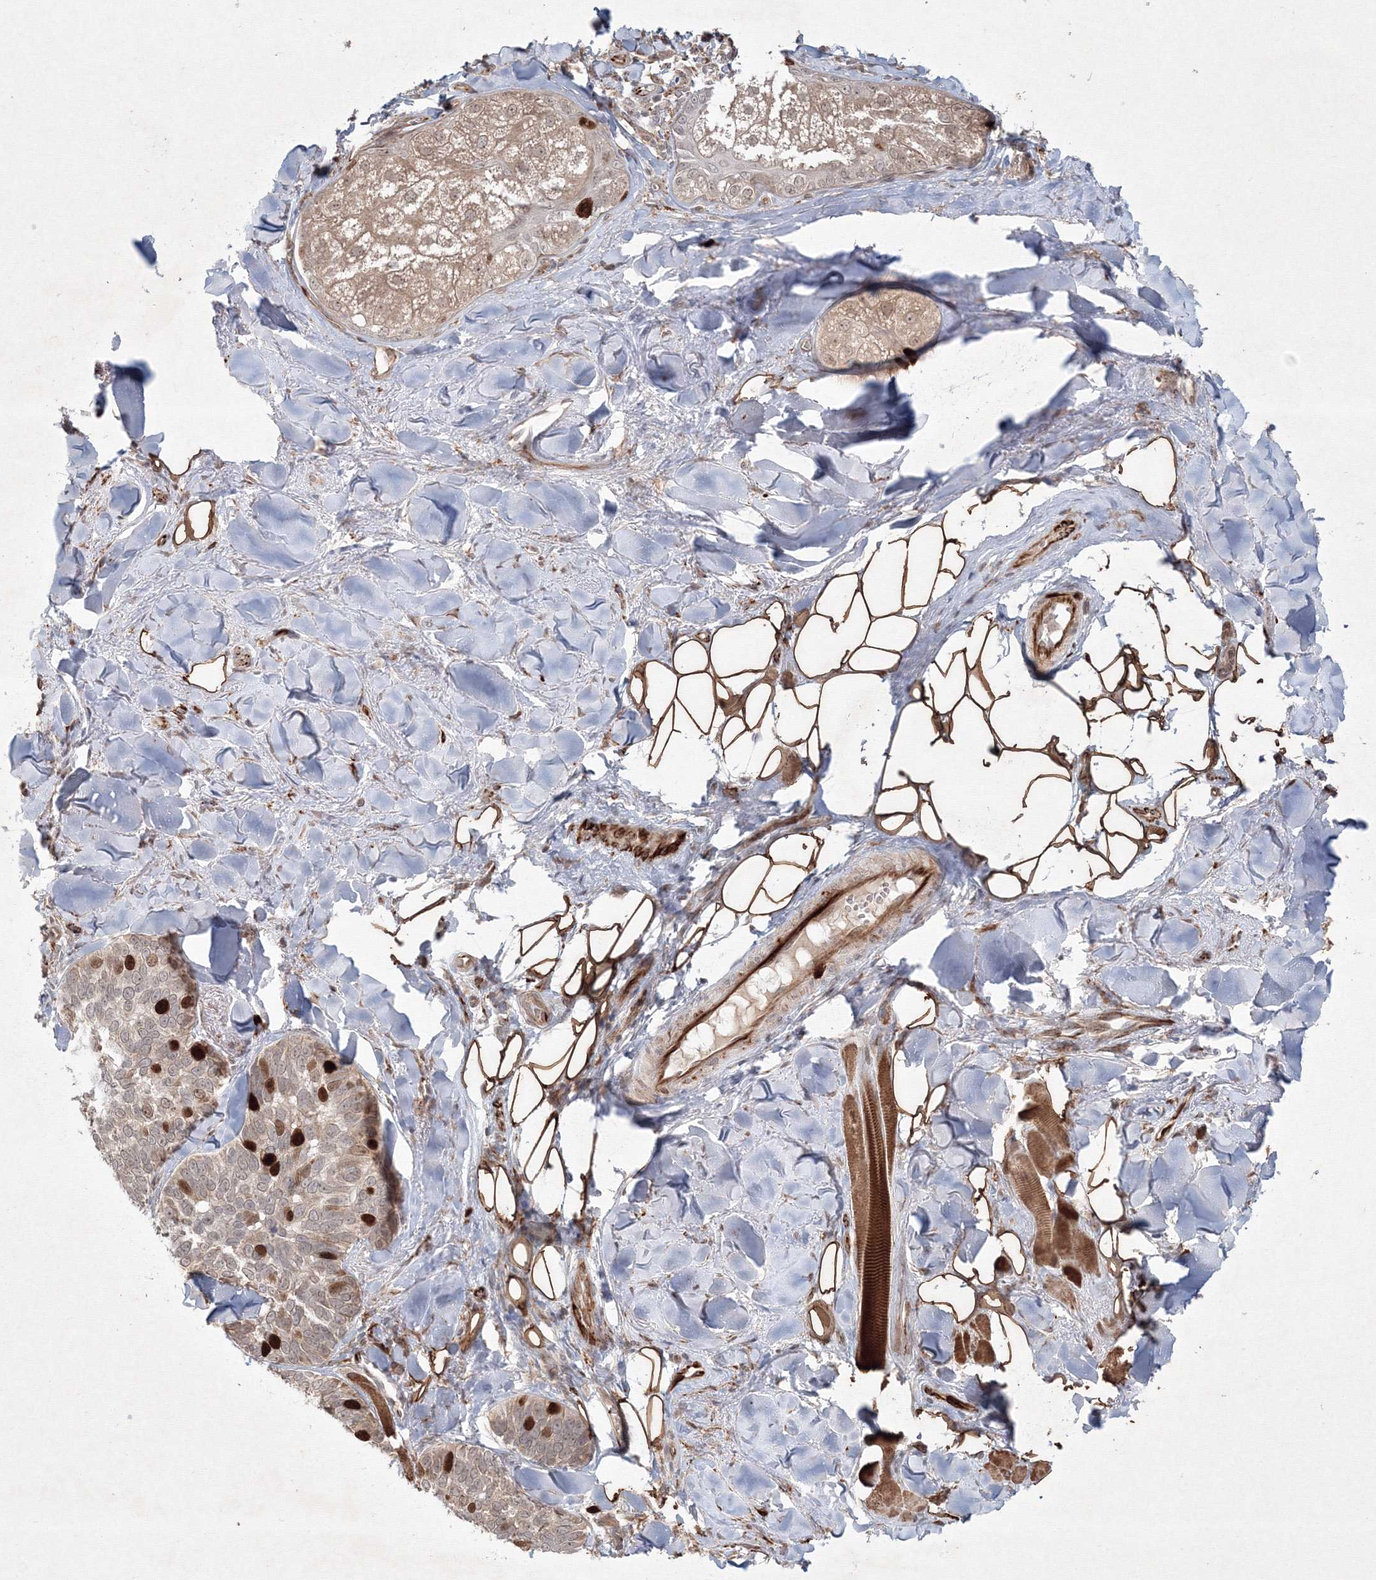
{"staining": {"intensity": "moderate", "quantity": ">75%", "location": "cytoplasmic/membranous,nuclear"}, "tissue": "skin cancer", "cell_type": "Tumor cells", "image_type": "cancer", "snomed": [{"axis": "morphology", "description": "Basal cell carcinoma"}, {"axis": "topography", "description": "Skin"}], "caption": "Skin cancer (basal cell carcinoma) tissue reveals moderate cytoplasmic/membranous and nuclear positivity in about >75% of tumor cells", "gene": "KIF20A", "patient": {"sex": "male", "age": 62}}